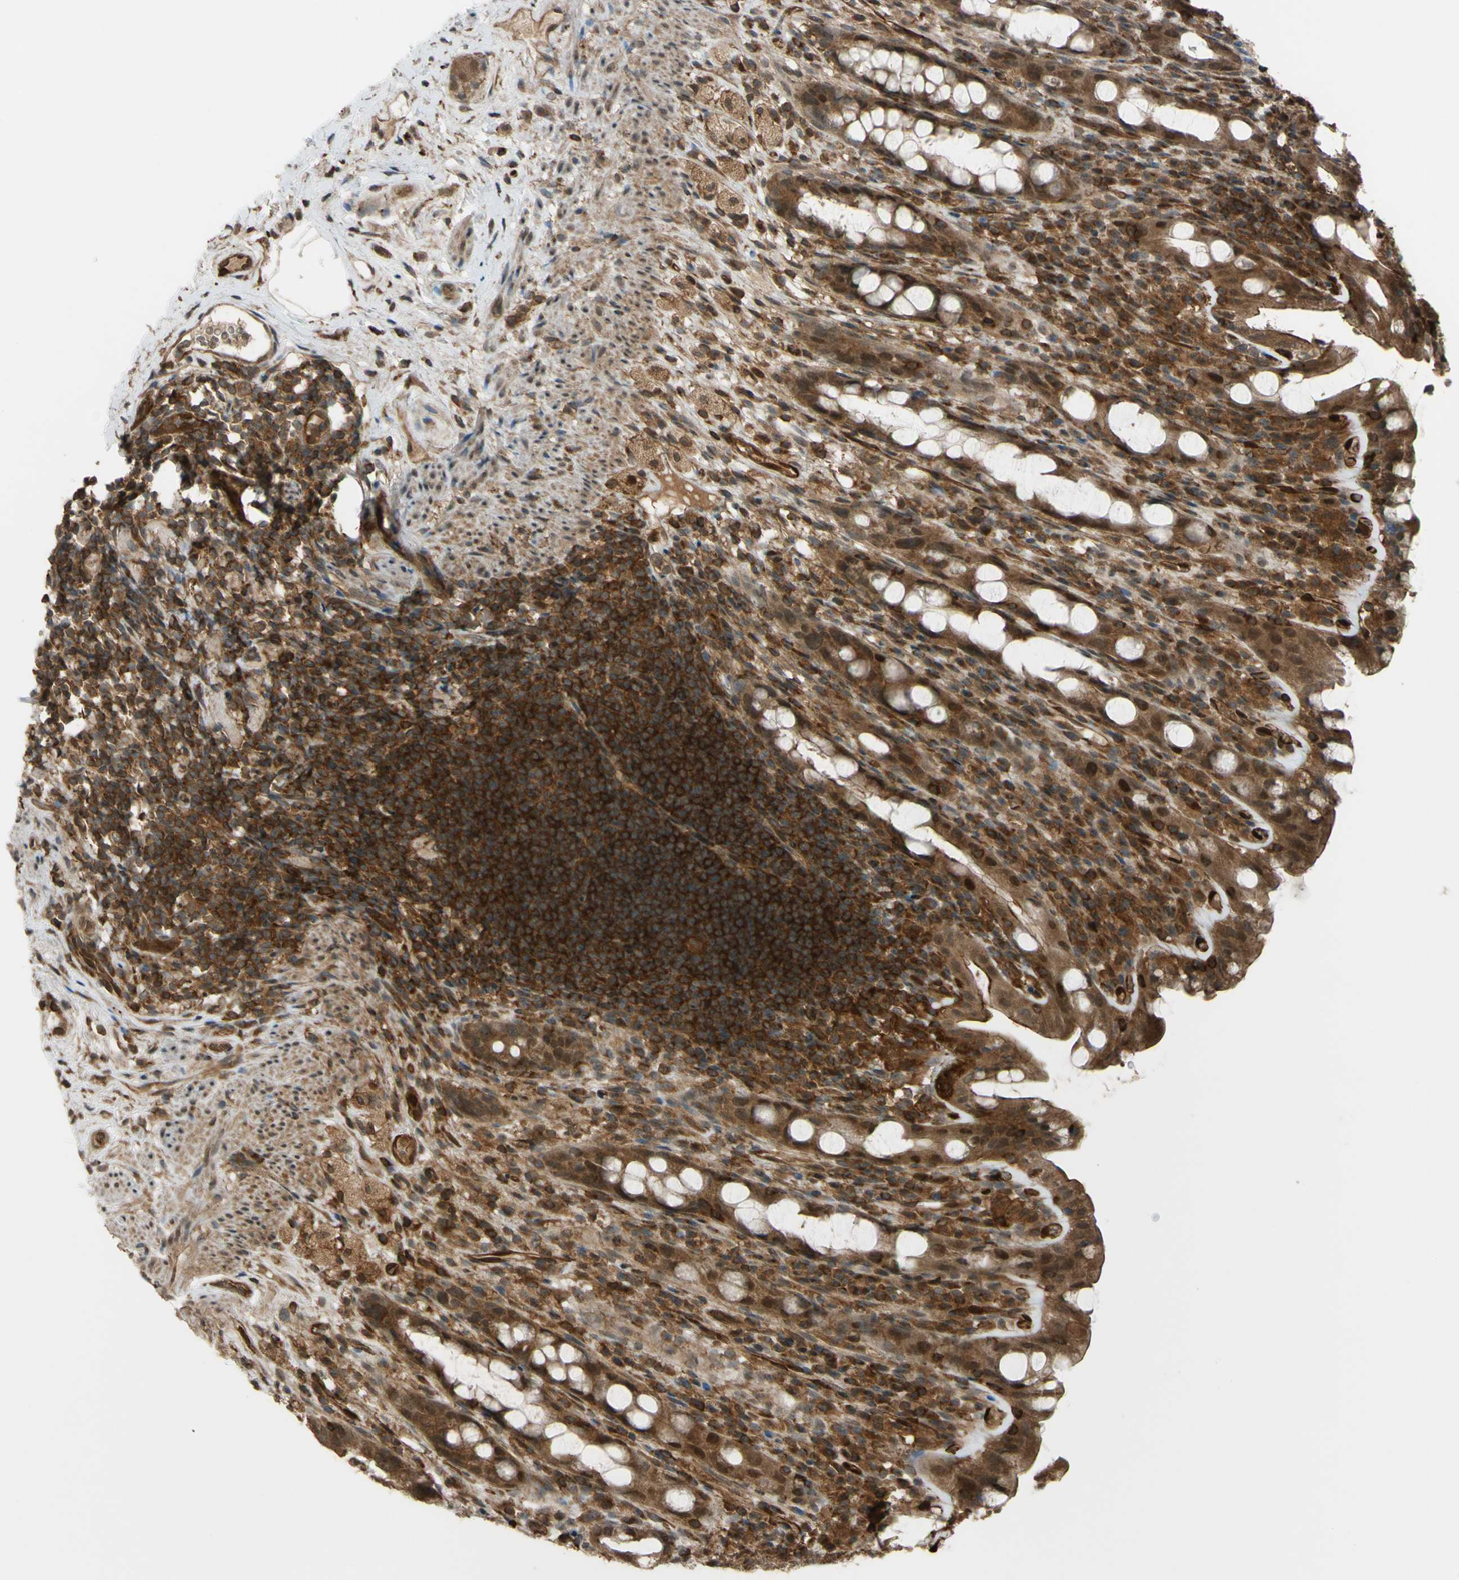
{"staining": {"intensity": "moderate", "quantity": ">75%", "location": "cytoplasmic/membranous,nuclear"}, "tissue": "rectum", "cell_type": "Glandular cells", "image_type": "normal", "snomed": [{"axis": "morphology", "description": "Normal tissue, NOS"}, {"axis": "topography", "description": "Rectum"}], "caption": "Immunohistochemical staining of benign rectum shows medium levels of moderate cytoplasmic/membranous,nuclear expression in approximately >75% of glandular cells.", "gene": "FLII", "patient": {"sex": "male", "age": 44}}